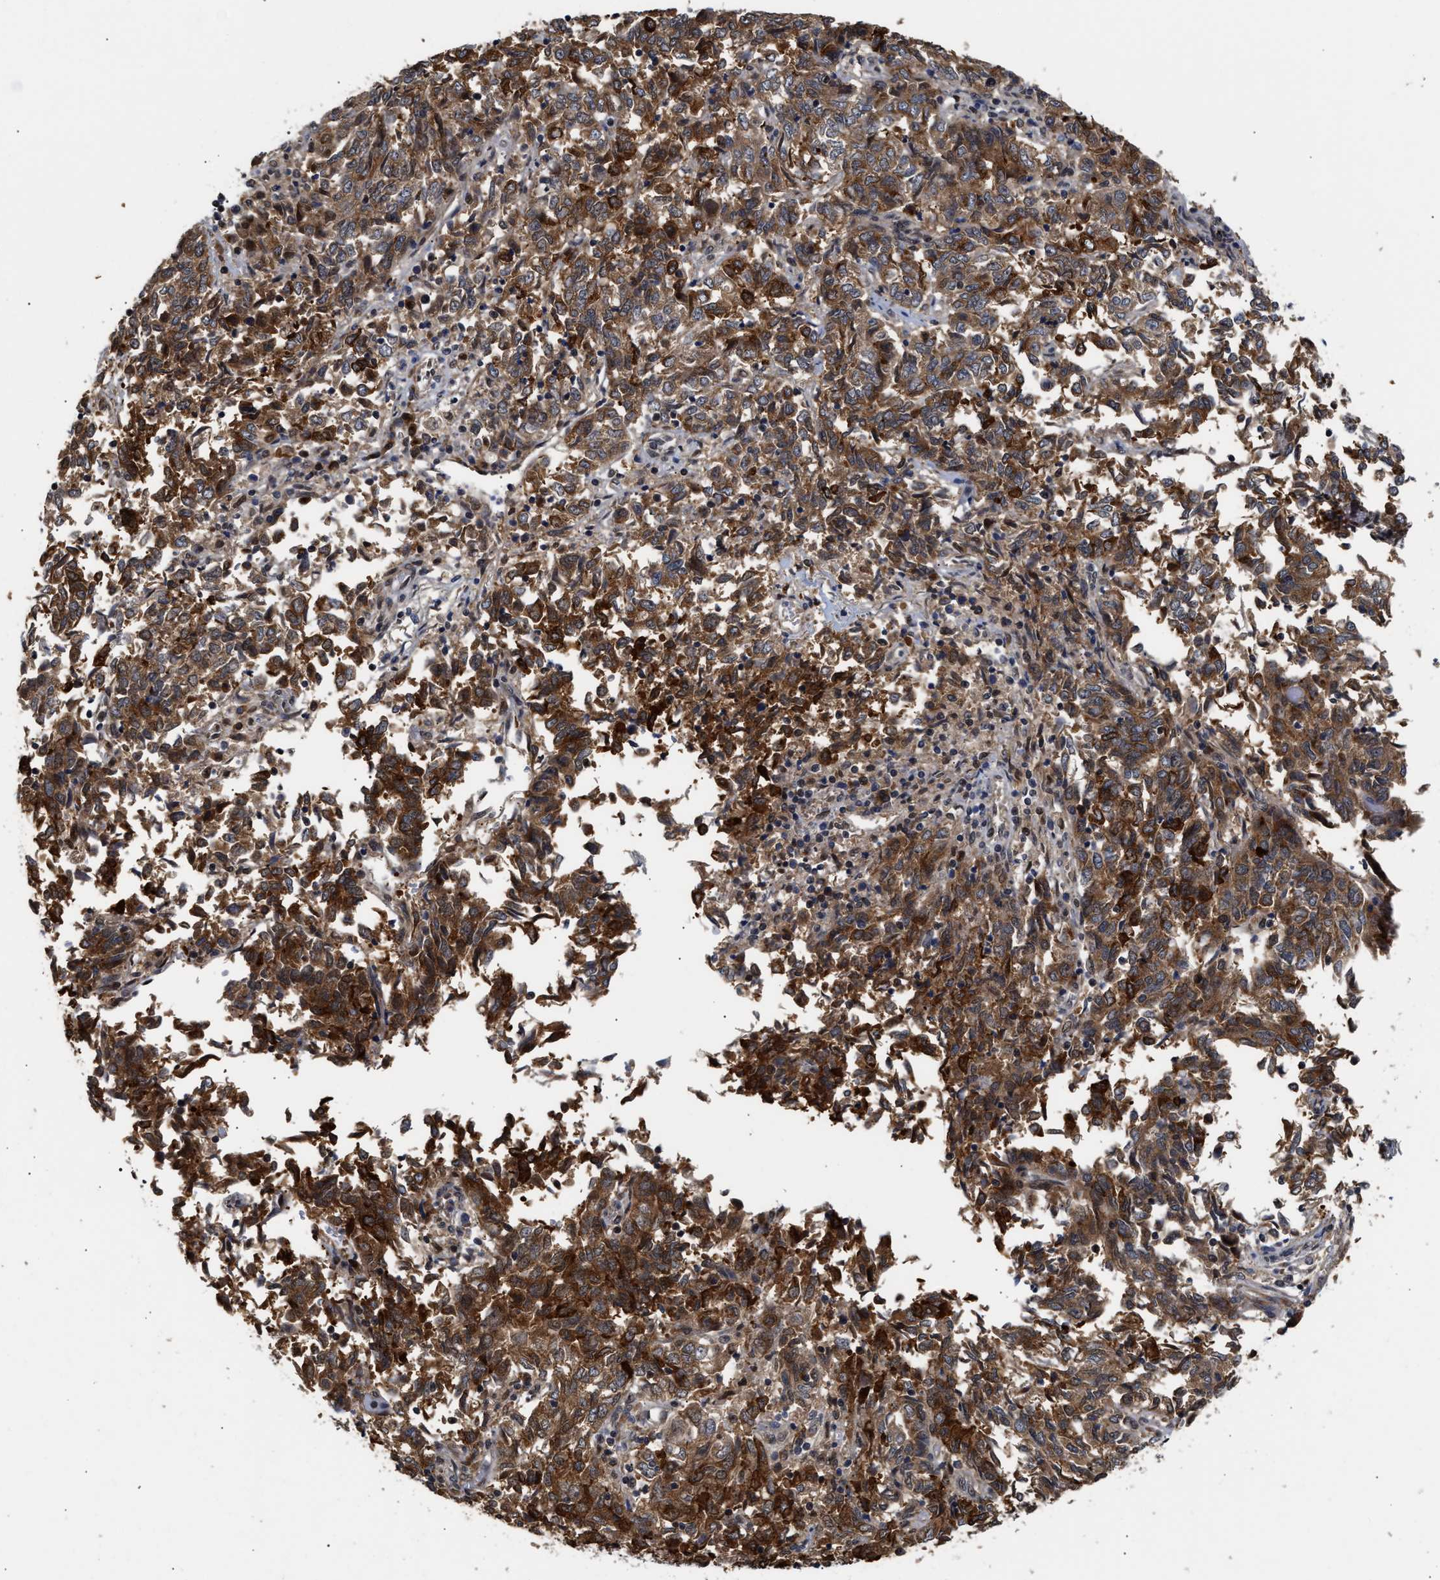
{"staining": {"intensity": "strong", "quantity": ">75%", "location": "cytoplasmic/membranous"}, "tissue": "endometrial cancer", "cell_type": "Tumor cells", "image_type": "cancer", "snomed": [{"axis": "morphology", "description": "Adenocarcinoma, NOS"}, {"axis": "topography", "description": "Endometrium"}], "caption": "Protein expression analysis of human endometrial adenocarcinoma reveals strong cytoplasmic/membranous positivity in about >75% of tumor cells. (Stains: DAB (3,3'-diaminobenzidine) in brown, nuclei in blue, Microscopy: brightfield microscopy at high magnification).", "gene": "CLIP2", "patient": {"sex": "female", "age": 80}}